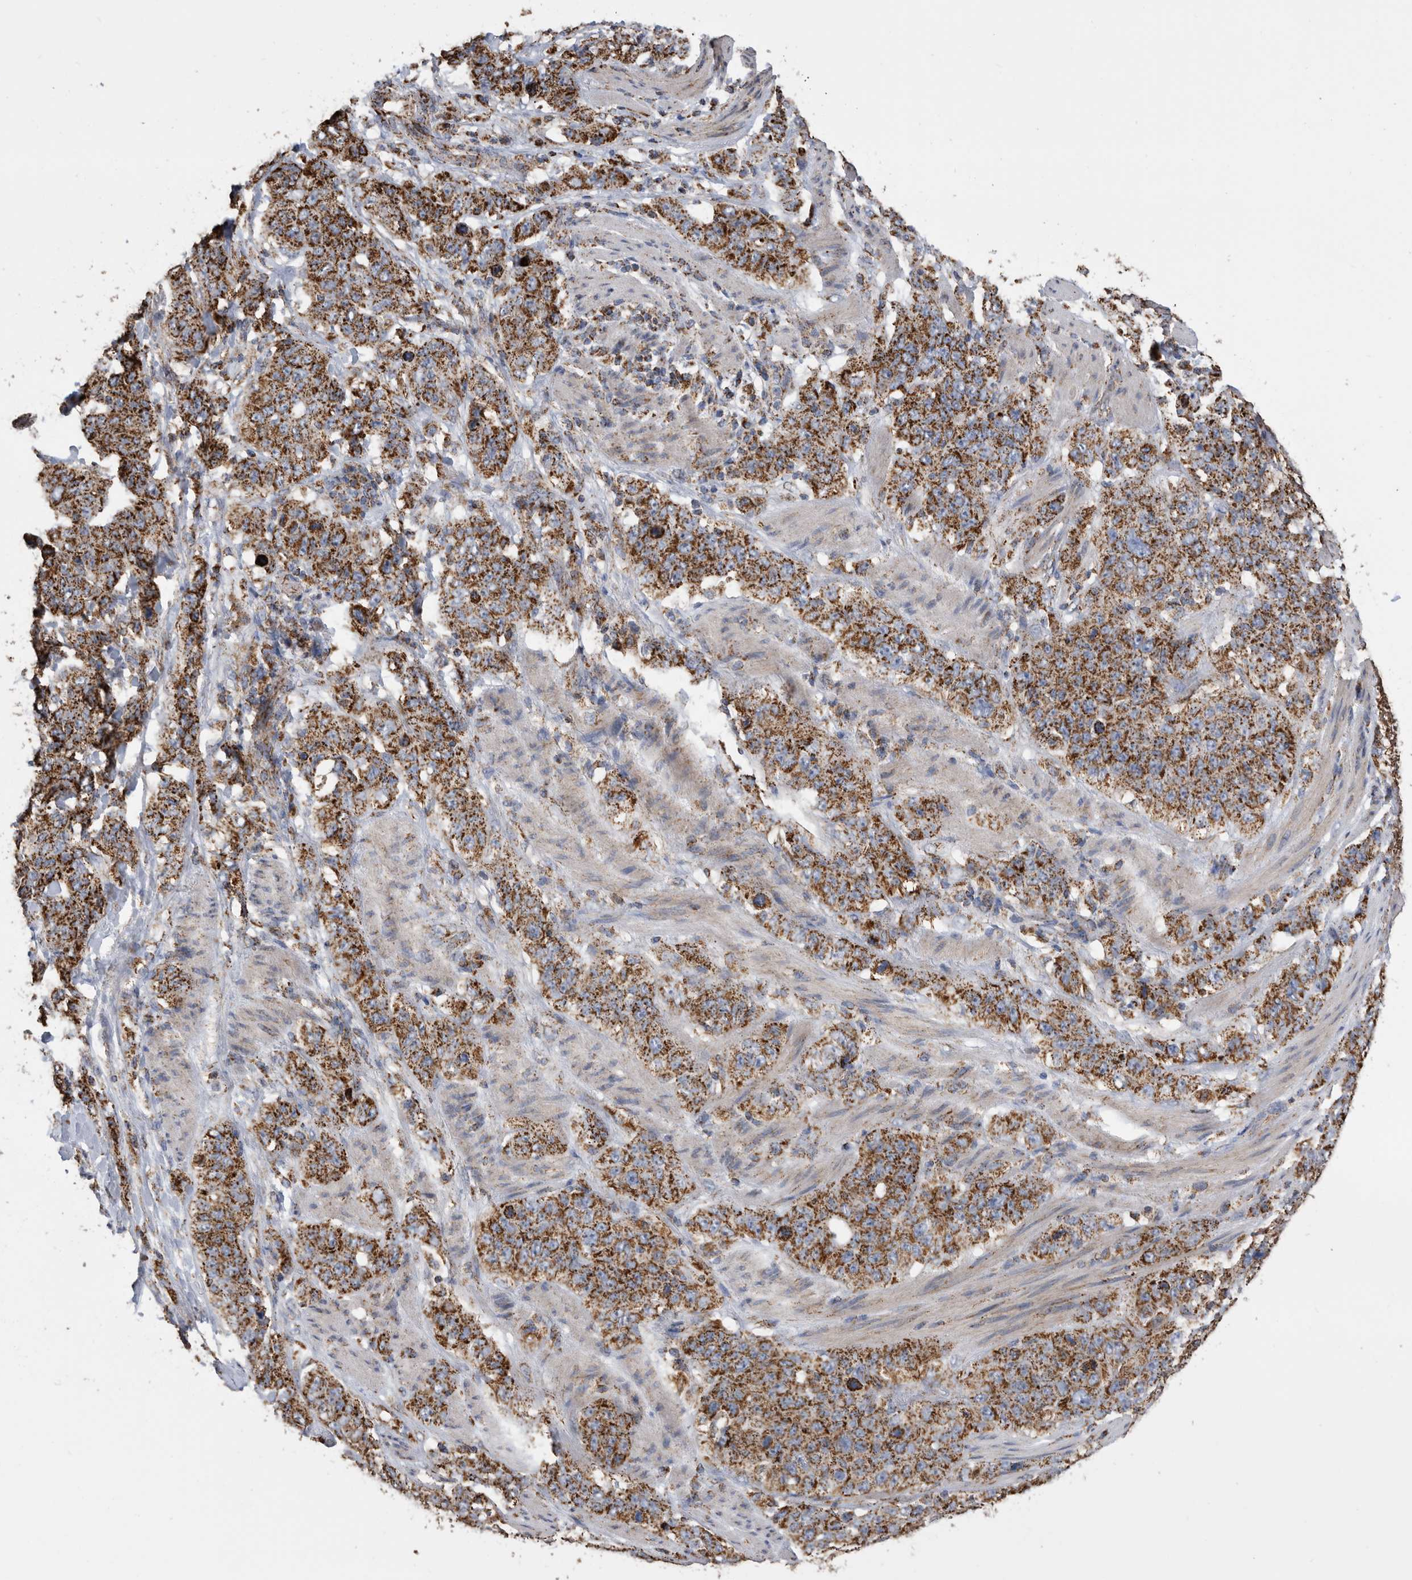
{"staining": {"intensity": "strong", "quantity": ">75%", "location": "cytoplasmic/membranous"}, "tissue": "stomach cancer", "cell_type": "Tumor cells", "image_type": "cancer", "snomed": [{"axis": "morphology", "description": "Adenocarcinoma, NOS"}, {"axis": "topography", "description": "Stomach"}], "caption": "Immunohistochemistry (IHC) (DAB (3,3'-diaminobenzidine)) staining of stomach adenocarcinoma shows strong cytoplasmic/membranous protein expression in approximately >75% of tumor cells.", "gene": "WFDC1", "patient": {"sex": "male", "age": 48}}